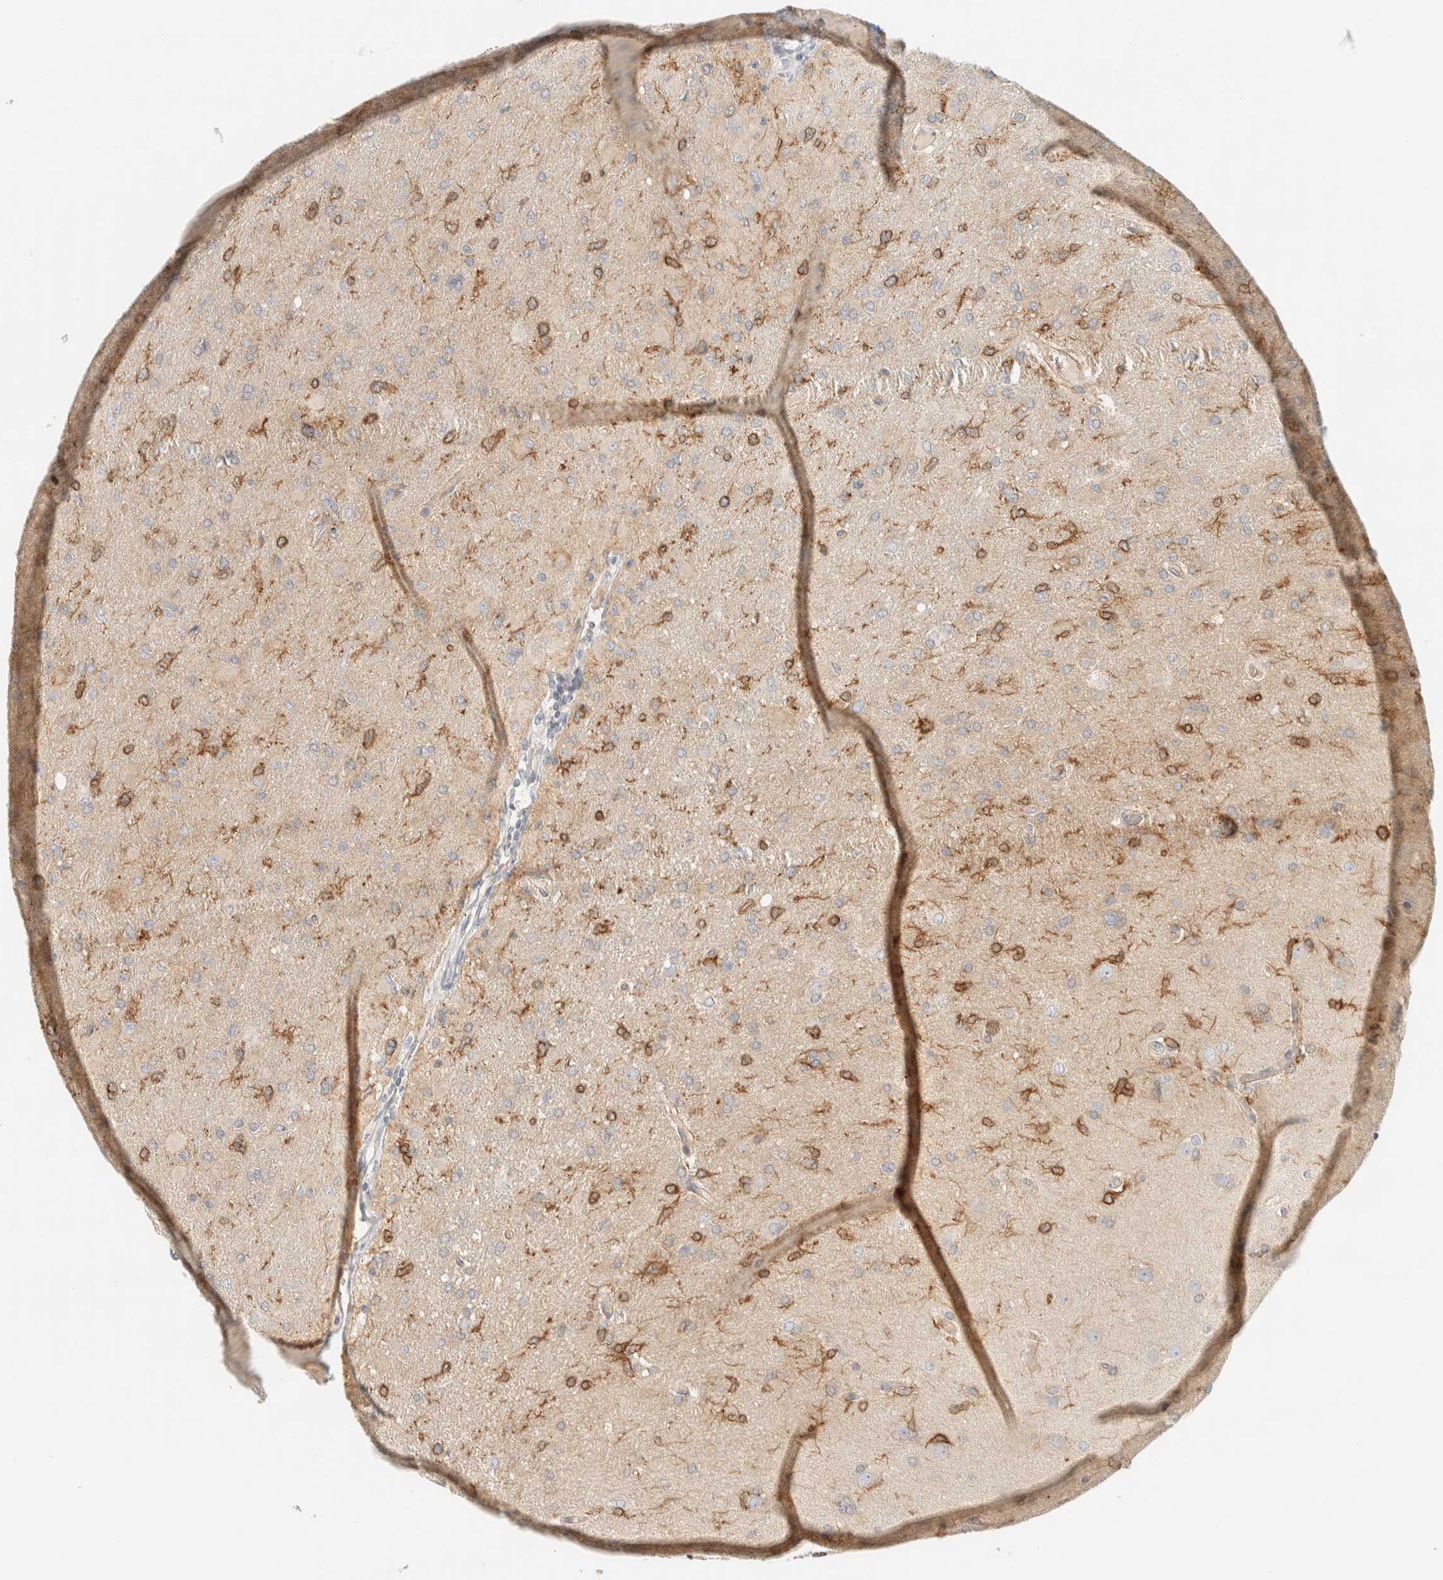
{"staining": {"intensity": "weak", "quantity": "<25%", "location": "cytoplasmic/membranous"}, "tissue": "glioma", "cell_type": "Tumor cells", "image_type": "cancer", "snomed": [{"axis": "morphology", "description": "Glioma, malignant, High grade"}, {"axis": "topography", "description": "Cerebral cortex"}], "caption": "A high-resolution micrograph shows immunohistochemistry (IHC) staining of high-grade glioma (malignant), which displays no significant staining in tumor cells.", "gene": "LIMA1", "patient": {"sex": "female", "age": 36}}